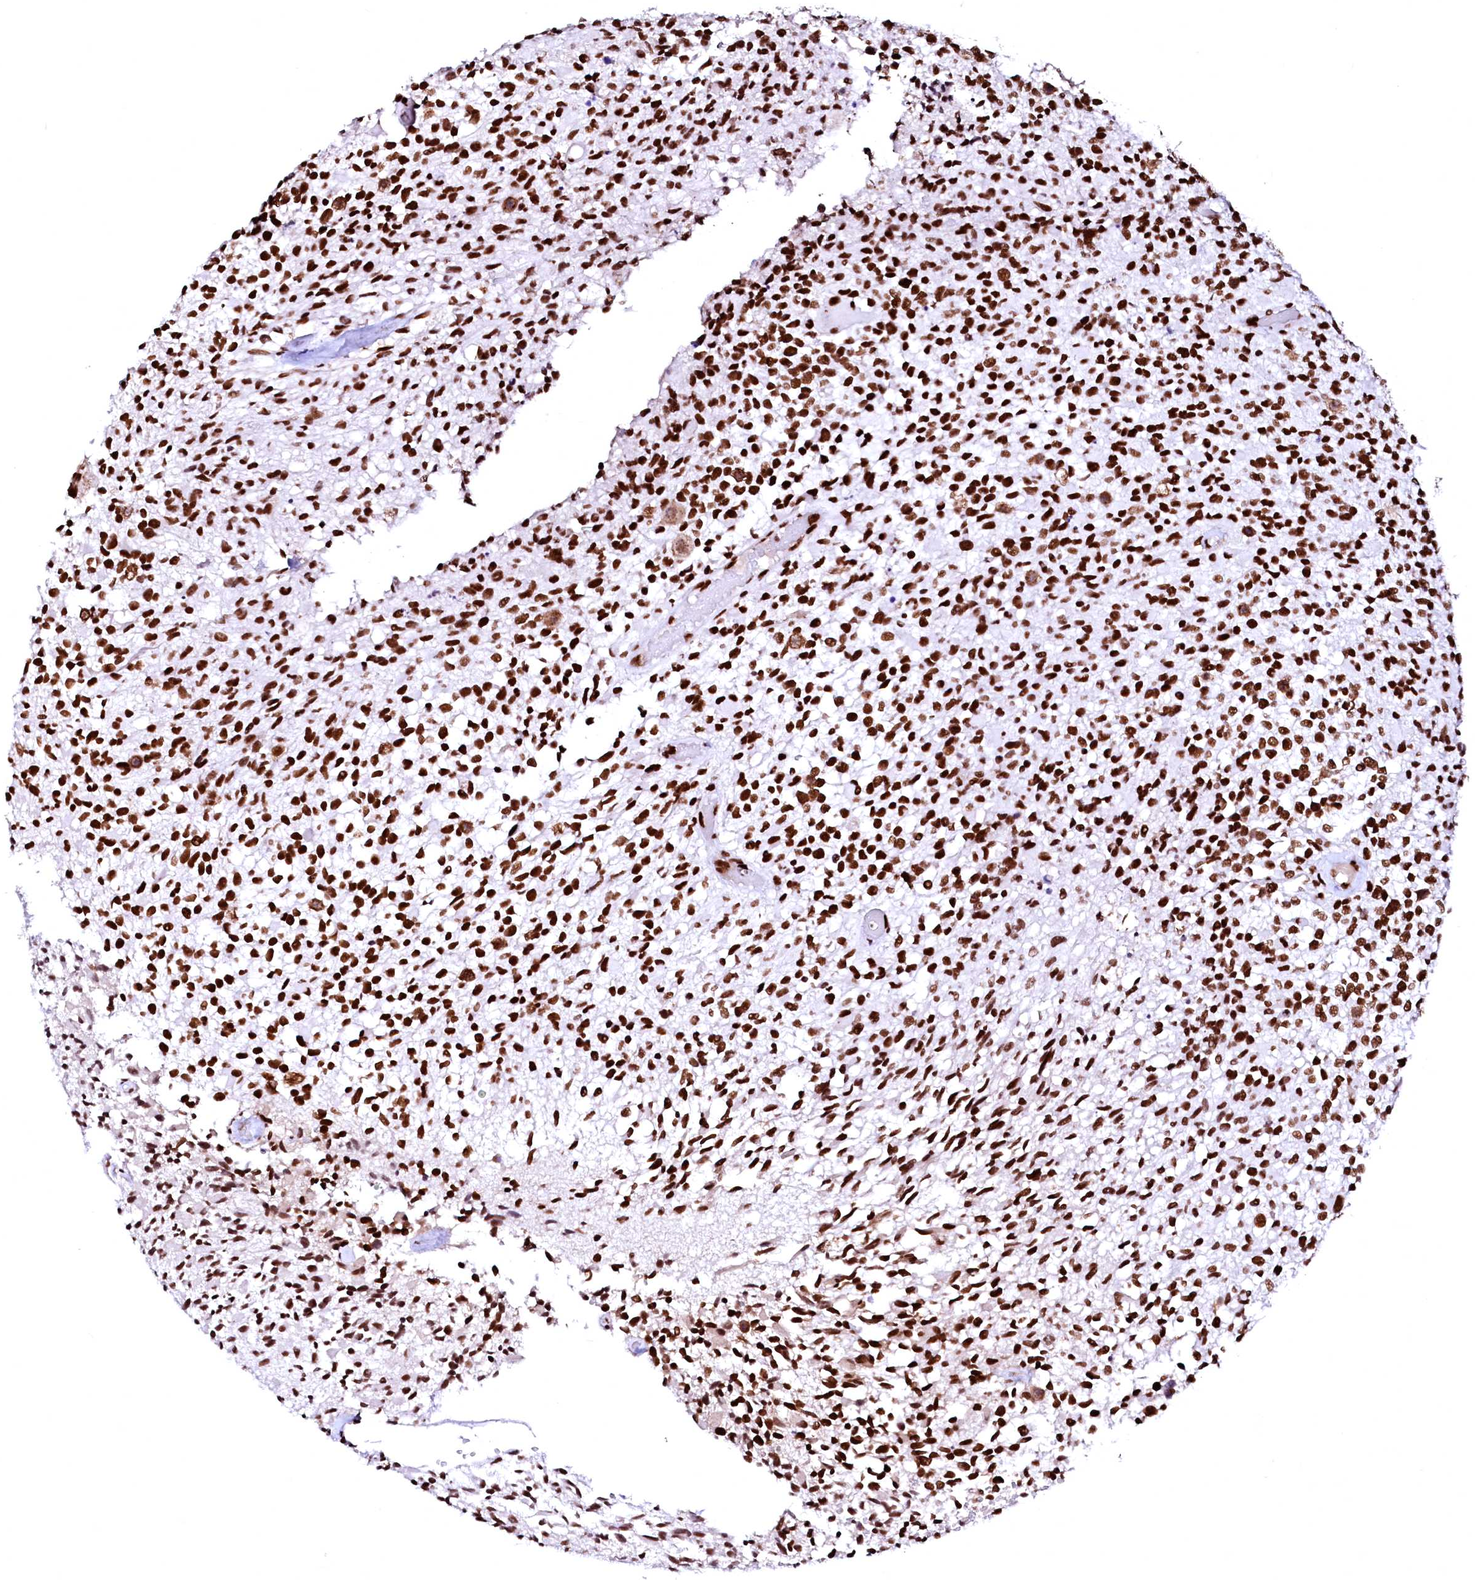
{"staining": {"intensity": "strong", "quantity": ">75%", "location": "nuclear"}, "tissue": "glioma", "cell_type": "Tumor cells", "image_type": "cancer", "snomed": [{"axis": "morphology", "description": "Glioma, malignant, High grade"}, {"axis": "morphology", "description": "Glioblastoma, NOS"}, {"axis": "topography", "description": "Brain"}], "caption": "Glioma was stained to show a protein in brown. There is high levels of strong nuclear expression in approximately >75% of tumor cells.", "gene": "CPSF6", "patient": {"sex": "male", "age": 60}}